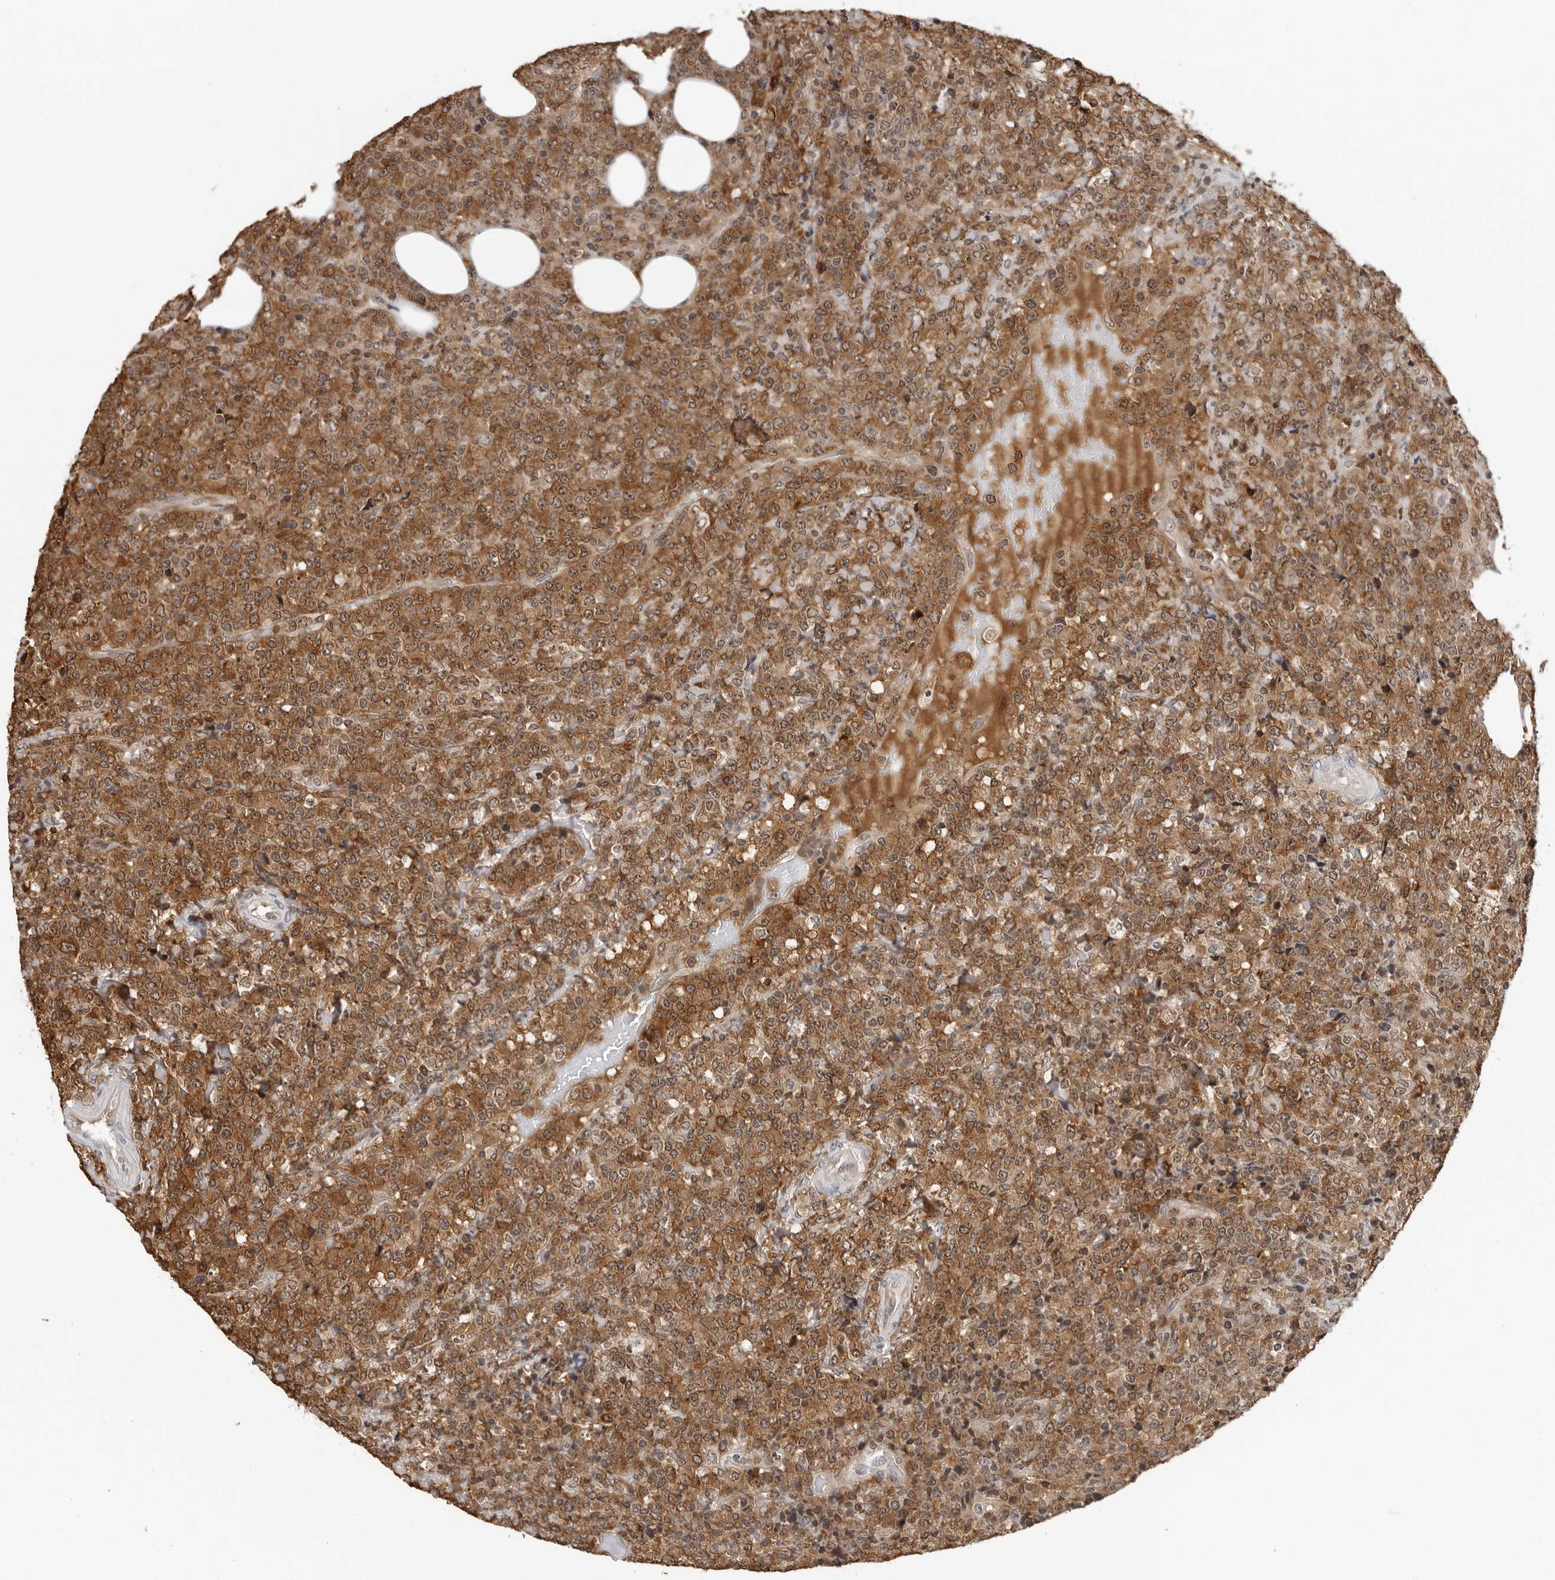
{"staining": {"intensity": "moderate", "quantity": ">75%", "location": "cytoplasmic/membranous,nuclear"}, "tissue": "lymphoma", "cell_type": "Tumor cells", "image_type": "cancer", "snomed": [{"axis": "morphology", "description": "Malignant lymphoma, non-Hodgkin's type, High grade"}, {"axis": "topography", "description": "Lymph node"}], "caption": "Brown immunohistochemical staining in human lymphoma demonstrates moderate cytoplasmic/membranous and nuclear expression in about >75% of tumor cells.", "gene": "HSPH1", "patient": {"sex": "male", "age": 13}}